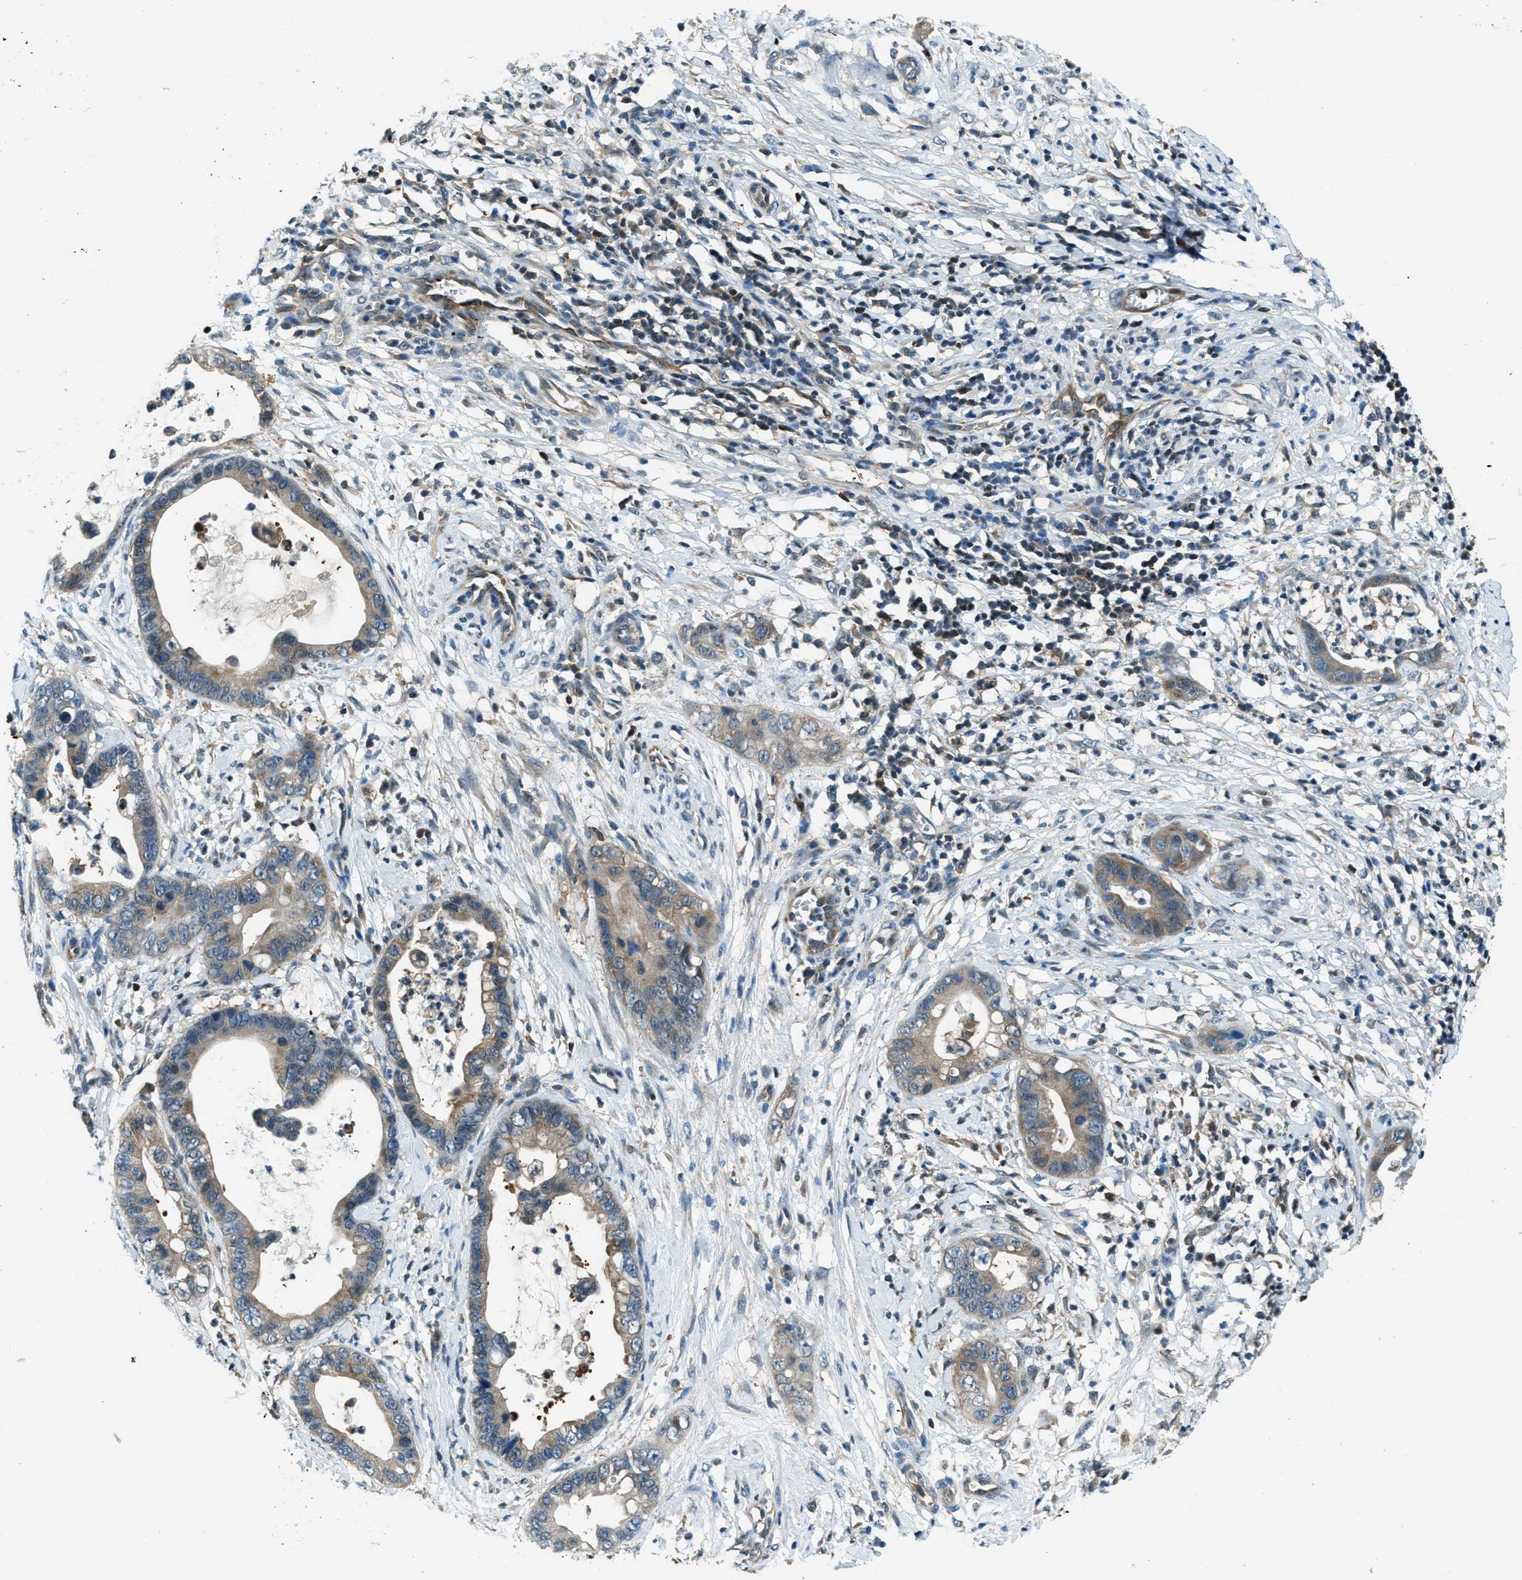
{"staining": {"intensity": "moderate", "quantity": "25%-75%", "location": "cytoplasmic/membranous"}, "tissue": "cervical cancer", "cell_type": "Tumor cells", "image_type": "cancer", "snomed": [{"axis": "morphology", "description": "Adenocarcinoma, NOS"}, {"axis": "topography", "description": "Cervix"}], "caption": "Cervical adenocarcinoma stained for a protein displays moderate cytoplasmic/membranous positivity in tumor cells.", "gene": "HEBP2", "patient": {"sex": "female", "age": 44}}